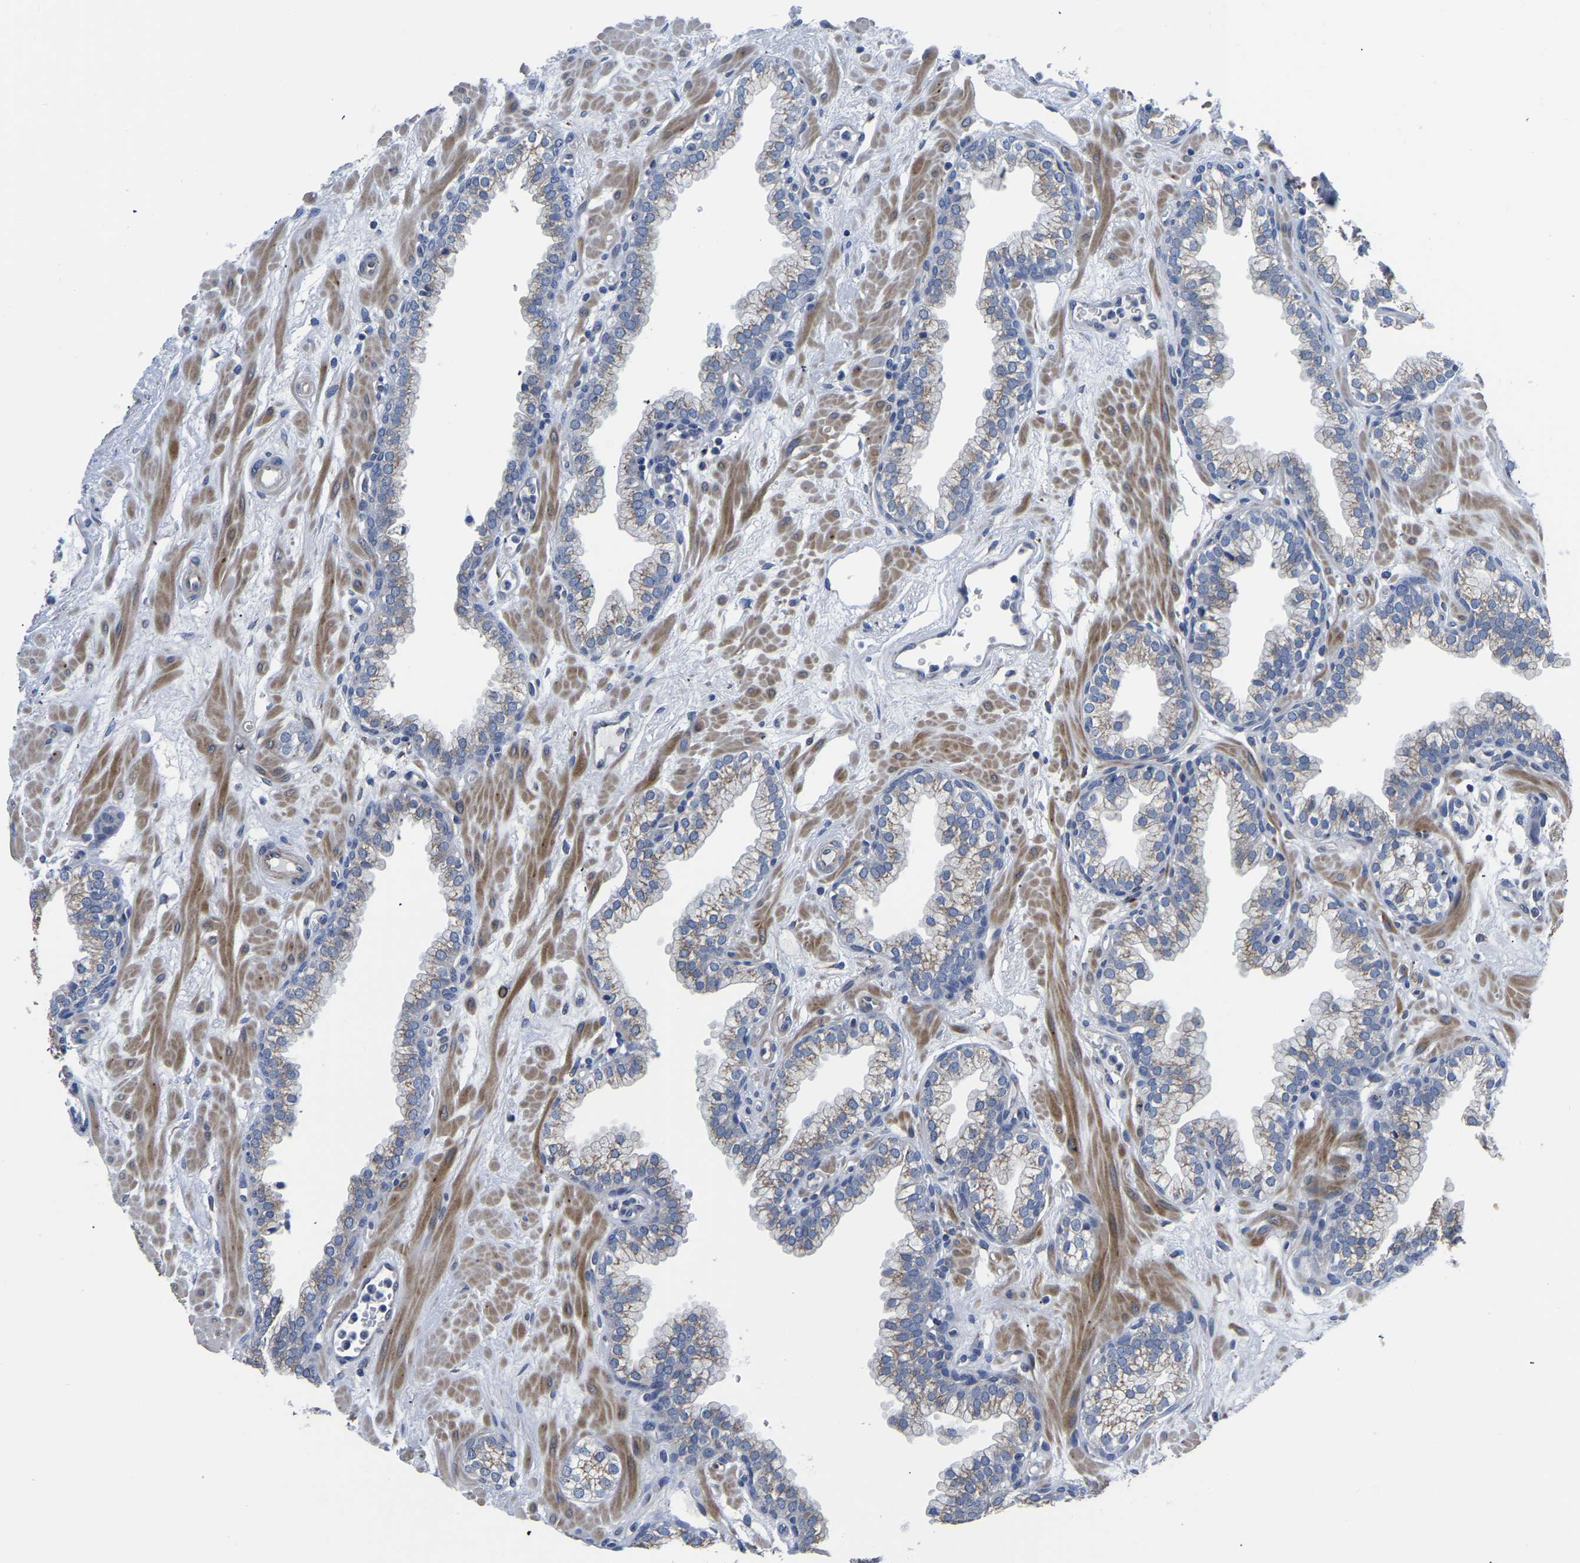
{"staining": {"intensity": "weak", "quantity": "<25%", "location": "cytoplasmic/membranous"}, "tissue": "prostate", "cell_type": "Glandular cells", "image_type": "normal", "snomed": [{"axis": "morphology", "description": "Normal tissue, NOS"}, {"axis": "morphology", "description": "Urothelial carcinoma, Low grade"}, {"axis": "topography", "description": "Urinary bladder"}, {"axis": "topography", "description": "Prostate"}], "caption": "Protein analysis of normal prostate exhibits no significant expression in glandular cells. (DAB (3,3'-diaminobenzidine) immunohistochemistry with hematoxylin counter stain).", "gene": "PDLIM7", "patient": {"sex": "male", "age": 60}}